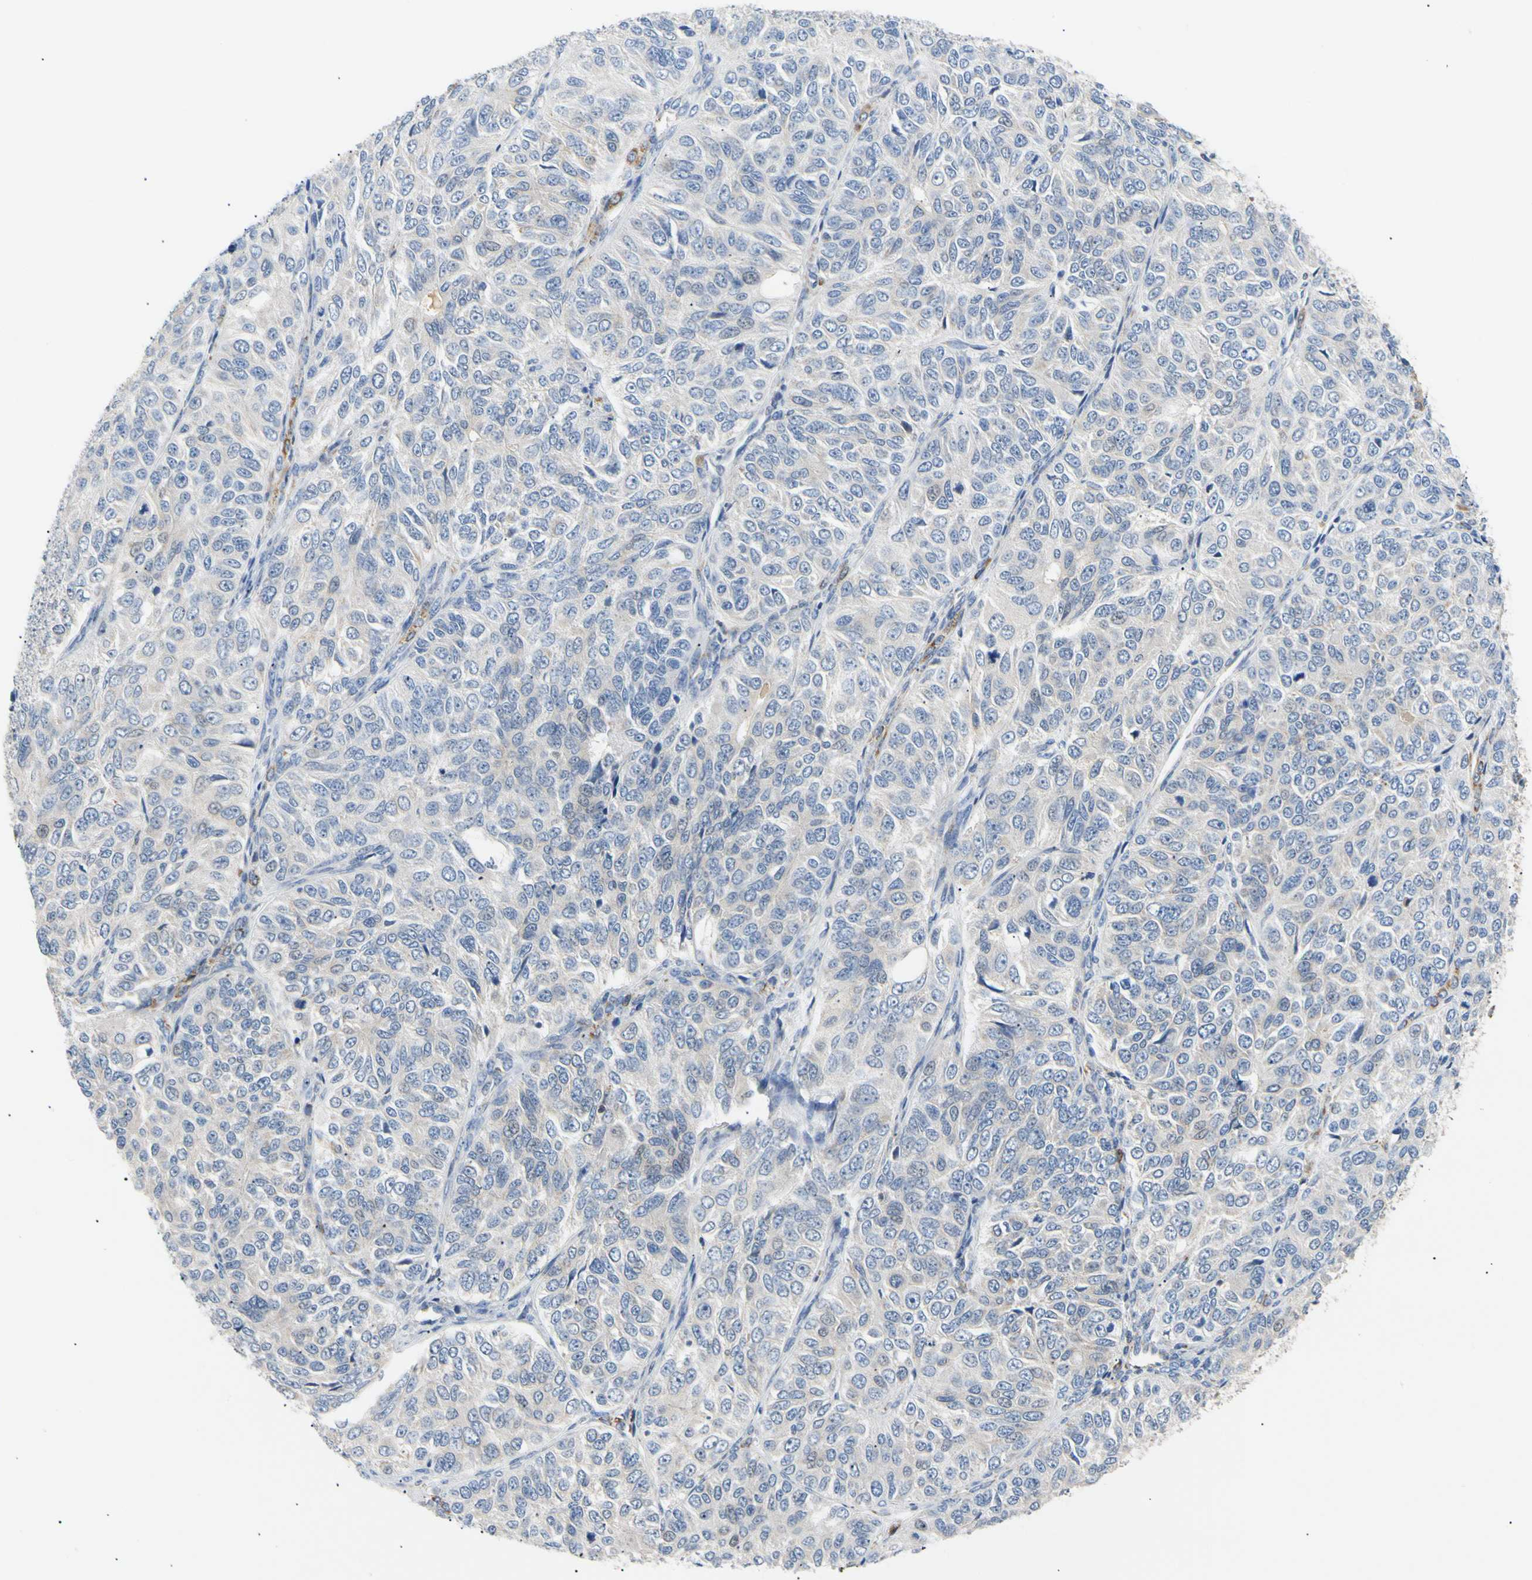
{"staining": {"intensity": "negative", "quantity": "none", "location": "none"}, "tissue": "ovarian cancer", "cell_type": "Tumor cells", "image_type": "cancer", "snomed": [{"axis": "morphology", "description": "Carcinoma, endometroid"}, {"axis": "topography", "description": "Ovary"}], "caption": "Immunohistochemistry (IHC) image of neoplastic tissue: human endometroid carcinoma (ovarian) stained with DAB shows no significant protein positivity in tumor cells.", "gene": "ACAT1", "patient": {"sex": "female", "age": 51}}